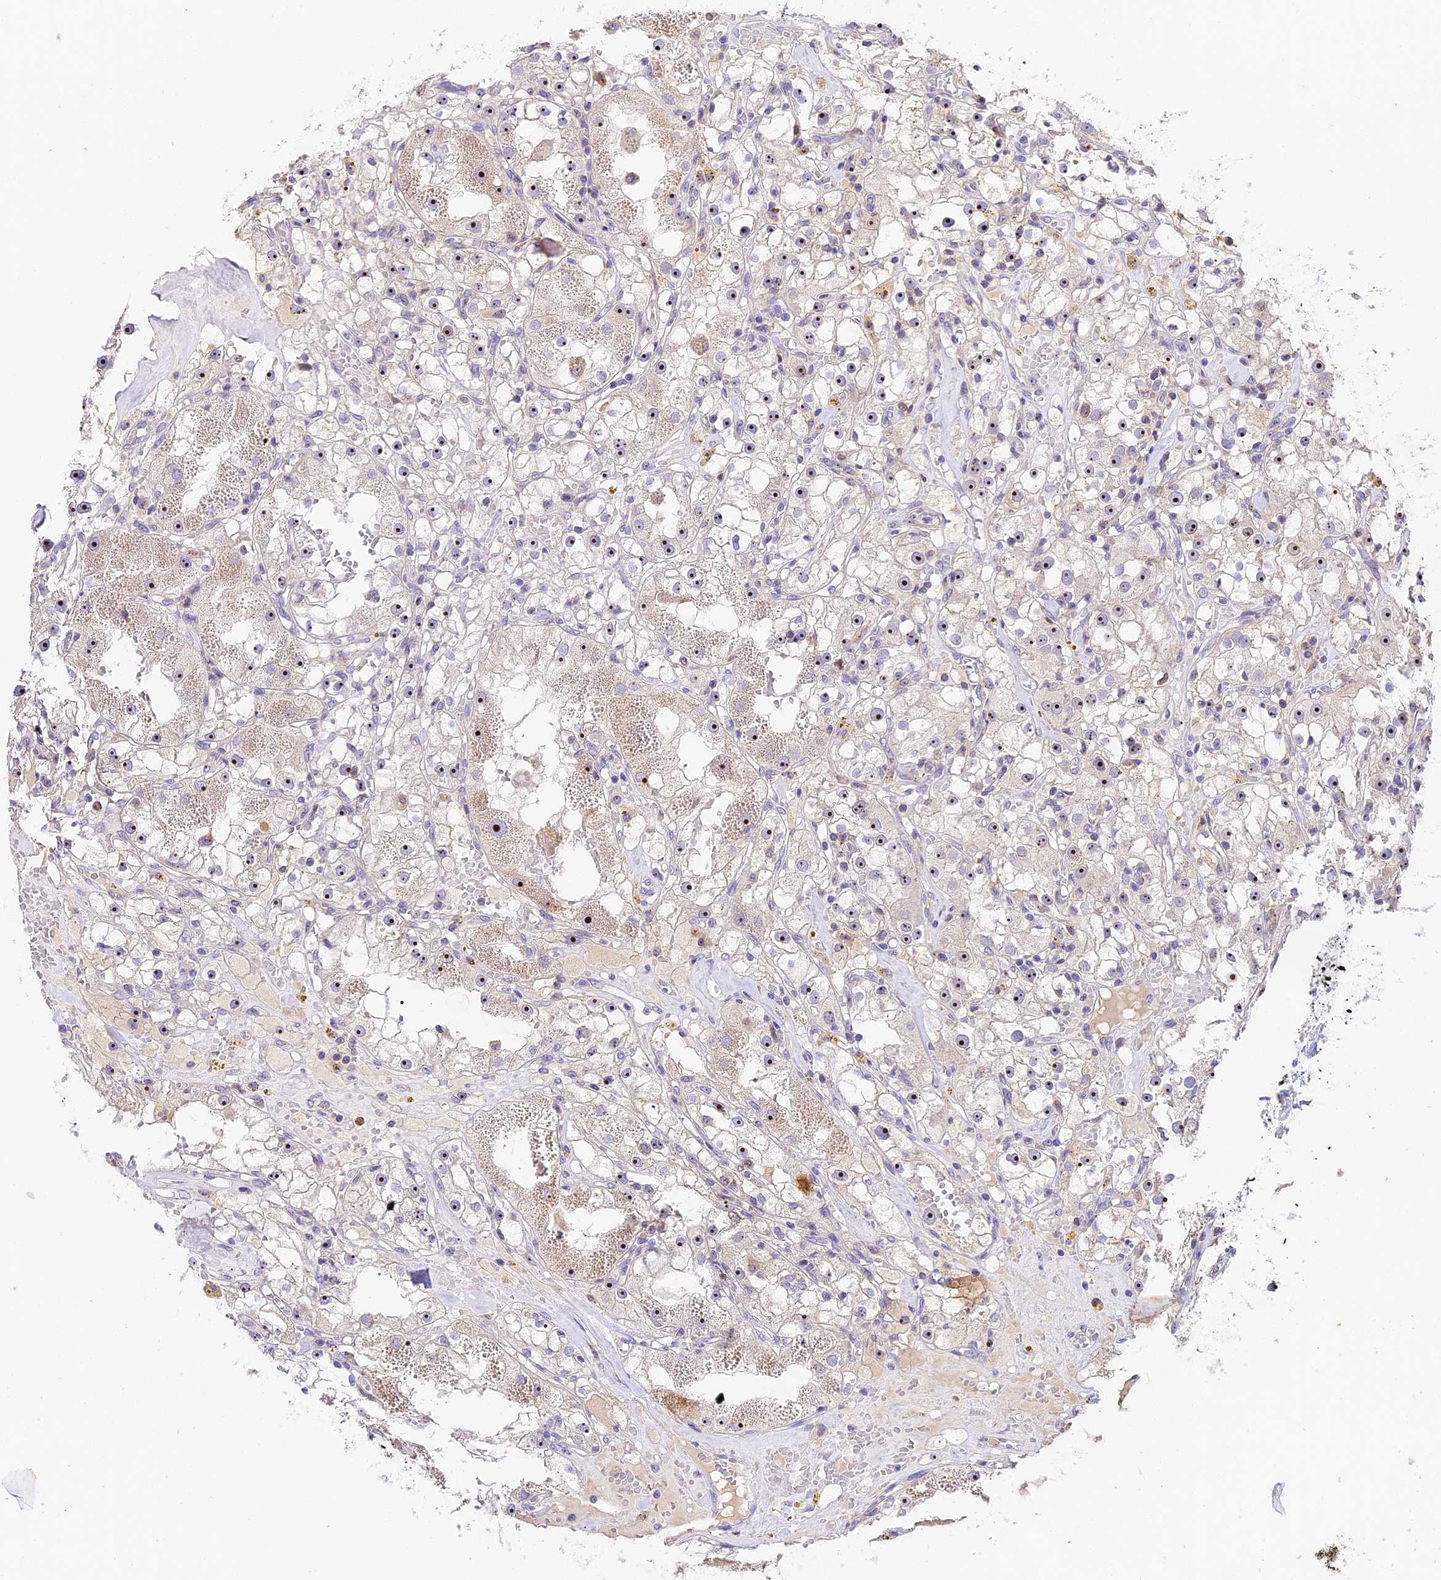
{"staining": {"intensity": "moderate", "quantity": ">75%", "location": "nuclear"}, "tissue": "renal cancer", "cell_type": "Tumor cells", "image_type": "cancer", "snomed": [{"axis": "morphology", "description": "Adenocarcinoma, NOS"}, {"axis": "topography", "description": "Kidney"}], "caption": "Immunohistochemistry of renal cancer (adenocarcinoma) exhibits medium levels of moderate nuclear expression in approximately >75% of tumor cells. The protein of interest is stained brown, and the nuclei are stained in blue (DAB IHC with brightfield microscopy, high magnification).", "gene": "RAD51", "patient": {"sex": "male", "age": 56}}